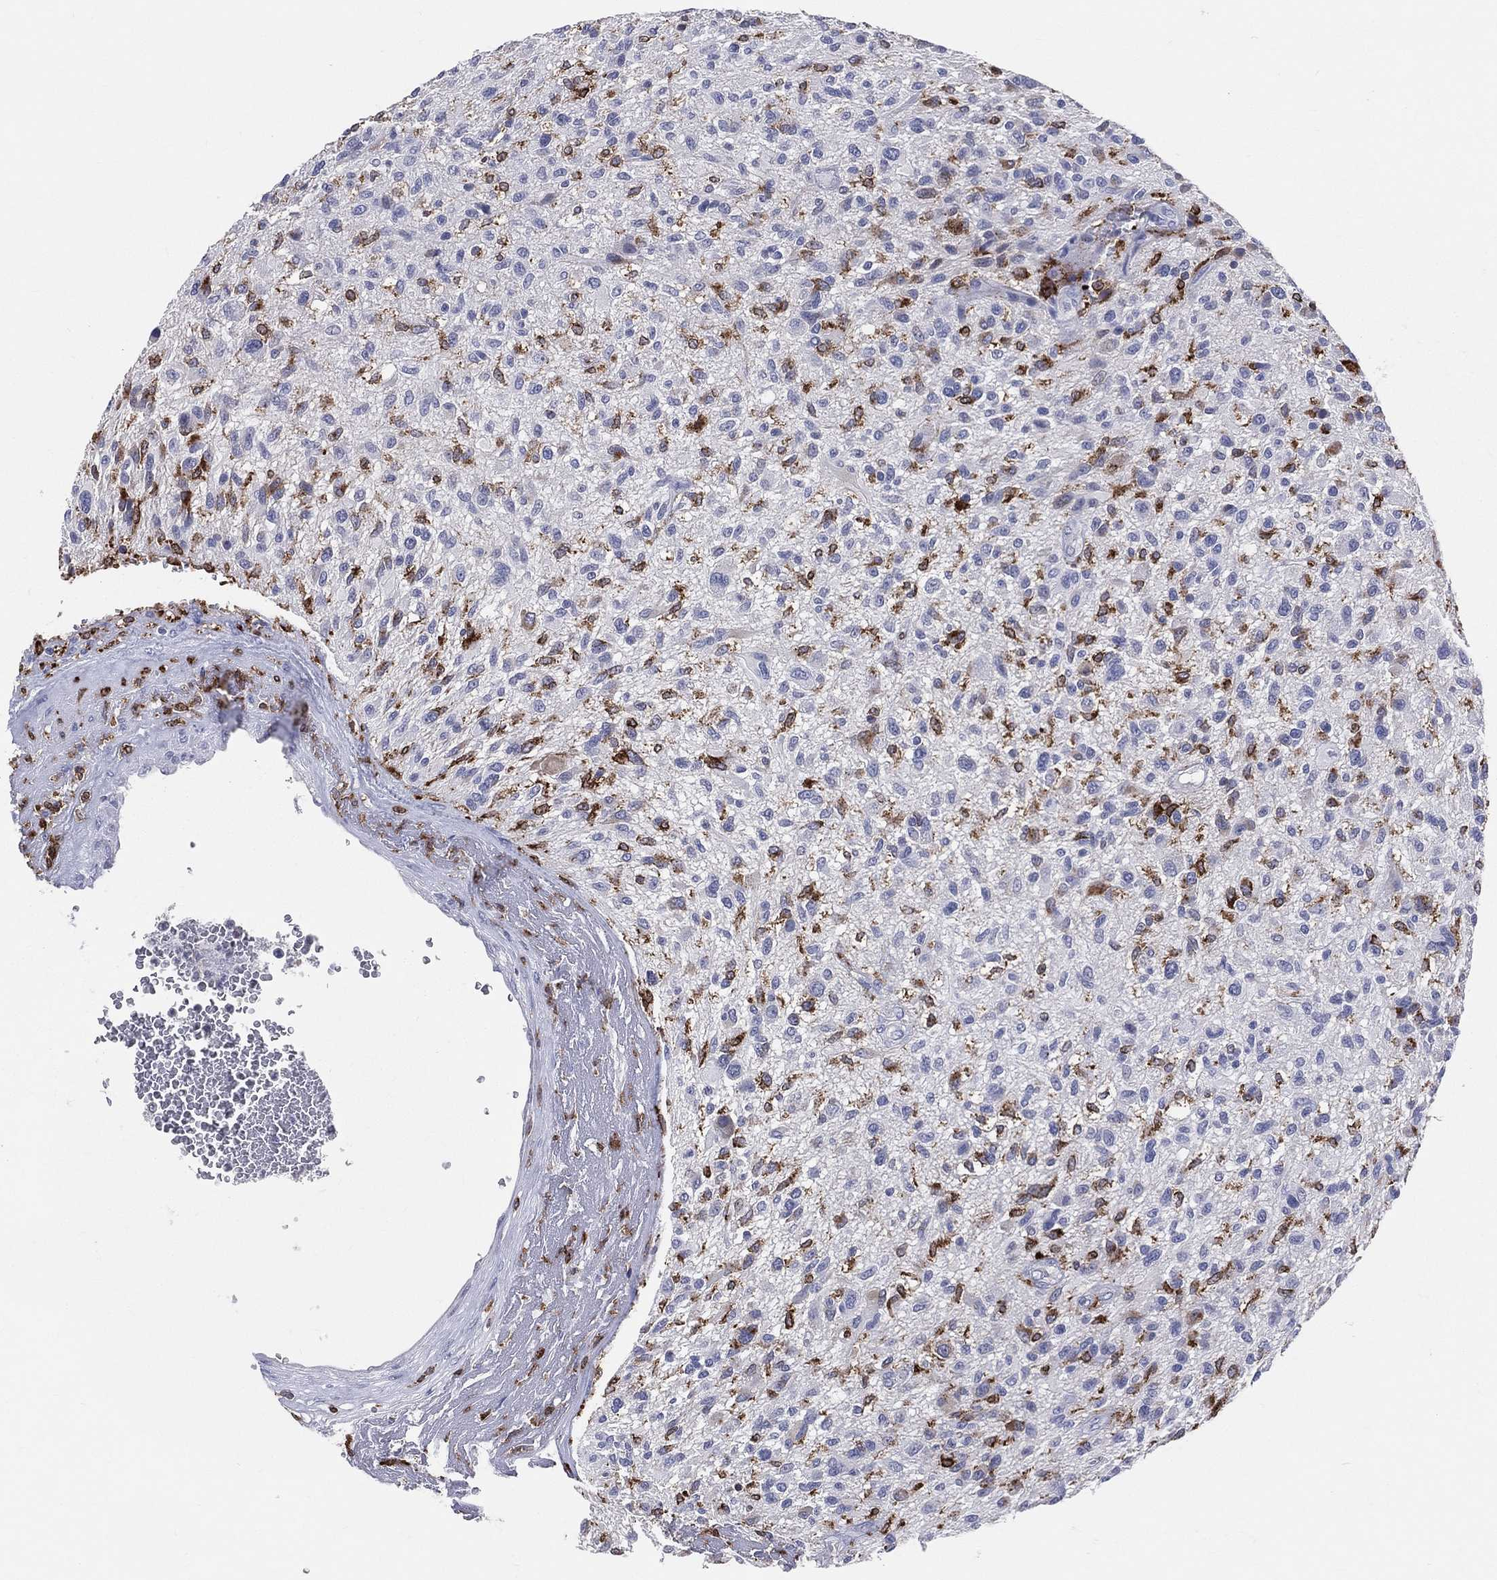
{"staining": {"intensity": "strong", "quantity": "<25%", "location": "cytoplasmic/membranous"}, "tissue": "glioma", "cell_type": "Tumor cells", "image_type": "cancer", "snomed": [{"axis": "morphology", "description": "Glioma, malignant, High grade"}, {"axis": "topography", "description": "Brain"}], "caption": "High-grade glioma (malignant) was stained to show a protein in brown. There is medium levels of strong cytoplasmic/membranous positivity in about <25% of tumor cells.", "gene": "CD74", "patient": {"sex": "male", "age": 47}}